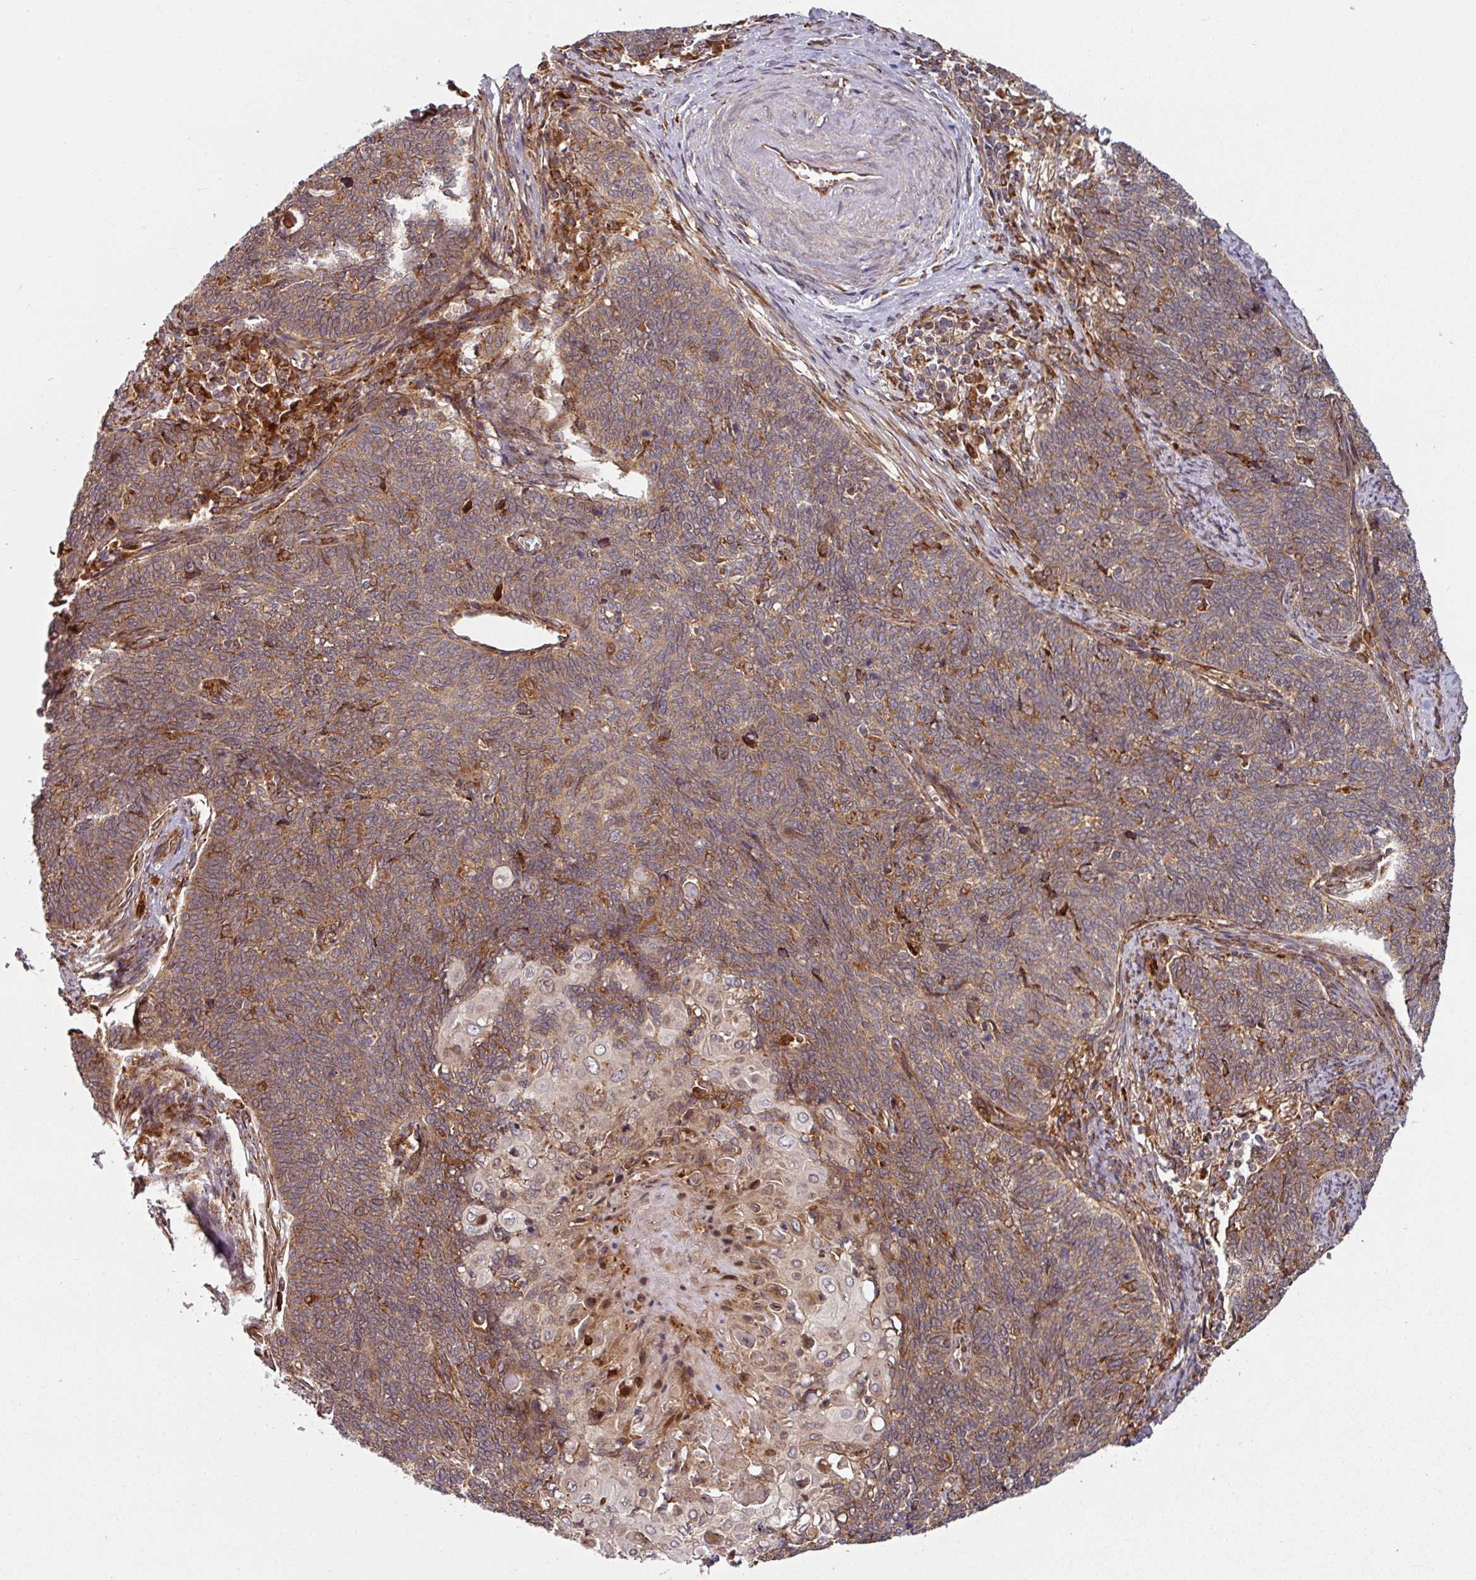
{"staining": {"intensity": "moderate", "quantity": ">75%", "location": "cytoplasmic/membranous"}, "tissue": "cervical cancer", "cell_type": "Tumor cells", "image_type": "cancer", "snomed": [{"axis": "morphology", "description": "Squamous cell carcinoma, NOS"}, {"axis": "topography", "description": "Cervix"}], "caption": "Immunohistochemical staining of cervical cancer (squamous cell carcinoma) displays moderate cytoplasmic/membranous protein expression in about >75% of tumor cells.", "gene": "RAB5A", "patient": {"sex": "female", "age": 39}}